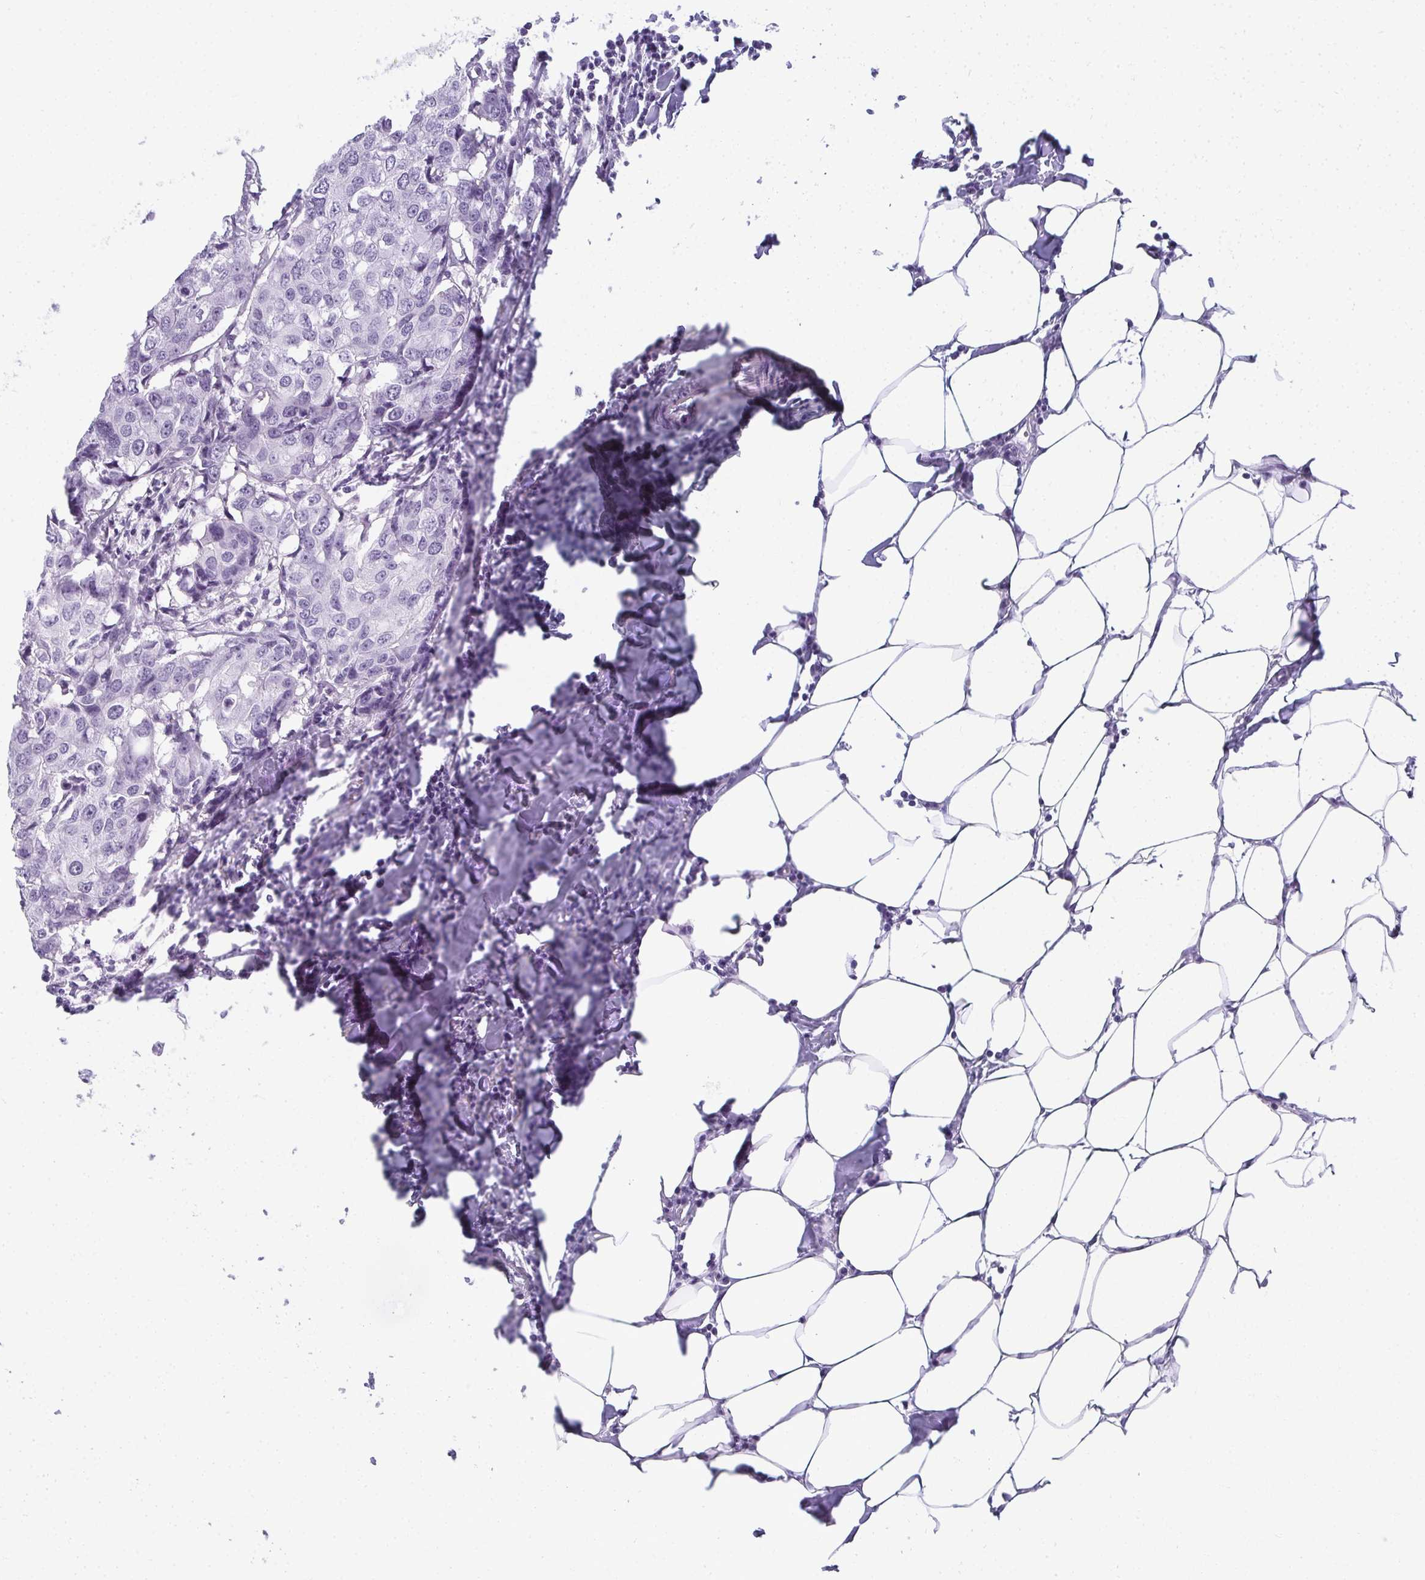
{"staining": {"intensity": "negative", "quantity": "none", "location": "none"}, "tissue": "breast cancer", "cell_type": "Tumor cells", "image_type": "cancer", "snomed": [{"axis": "morphology", "description": "Duct carcinoma"}, {"axis": "topography", "description": "Breast"}], "caption": "A high-resolution photomicrograph shows immunohistochemistry (IHC) staining of intraductal carcinoma (breast), which shows no significant positivity in tumor cells. Brightfield microscopy of immunohistochemistry stained with DAB (brown) and hematoxylin (blue), captured at high magnification.", "gene": "MOBP", "patient": {"sex": "female", "age": 27}}